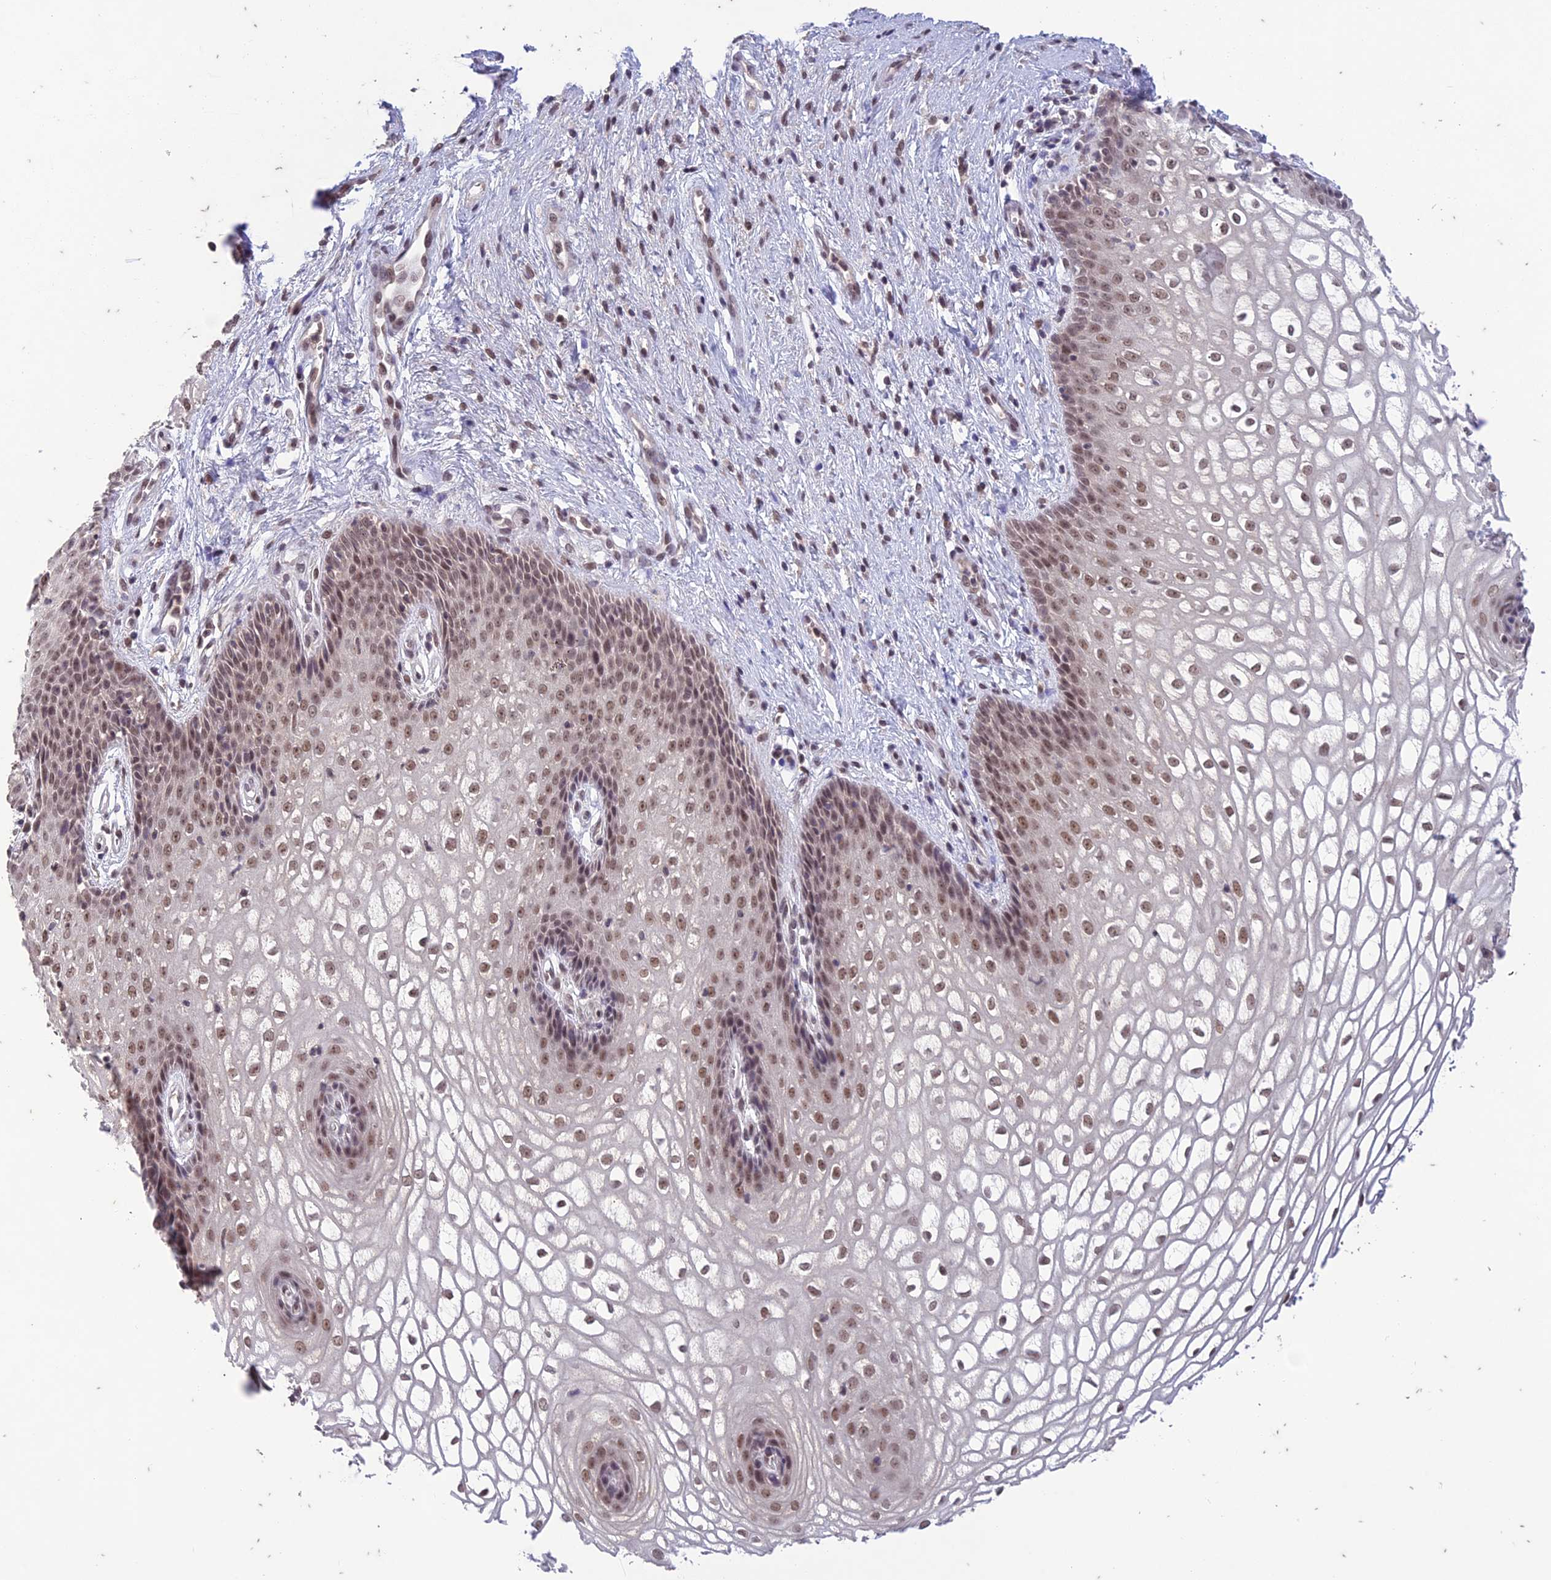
{"staining": {"intensity": "moderate", "quantity": ">75%", "location": "nuclear"}, "tissue": "vagina", "cell_type": "Squamous epithelial cells", "image_type": "normal", "snomed": [{"axis": "morphology", "description": "Normal tissue, NOS"}, {"axis": "topography", "description": "Vagina"}], "caption": "IHC (DAB (3,3'-diaminobenzidine)) staining of benign human vagina reveals moderate nuclear protein staining in about >75% of squamous epithelial cells.", "gene": "POP4", "patient": {"sex": "female", "age": 34}}